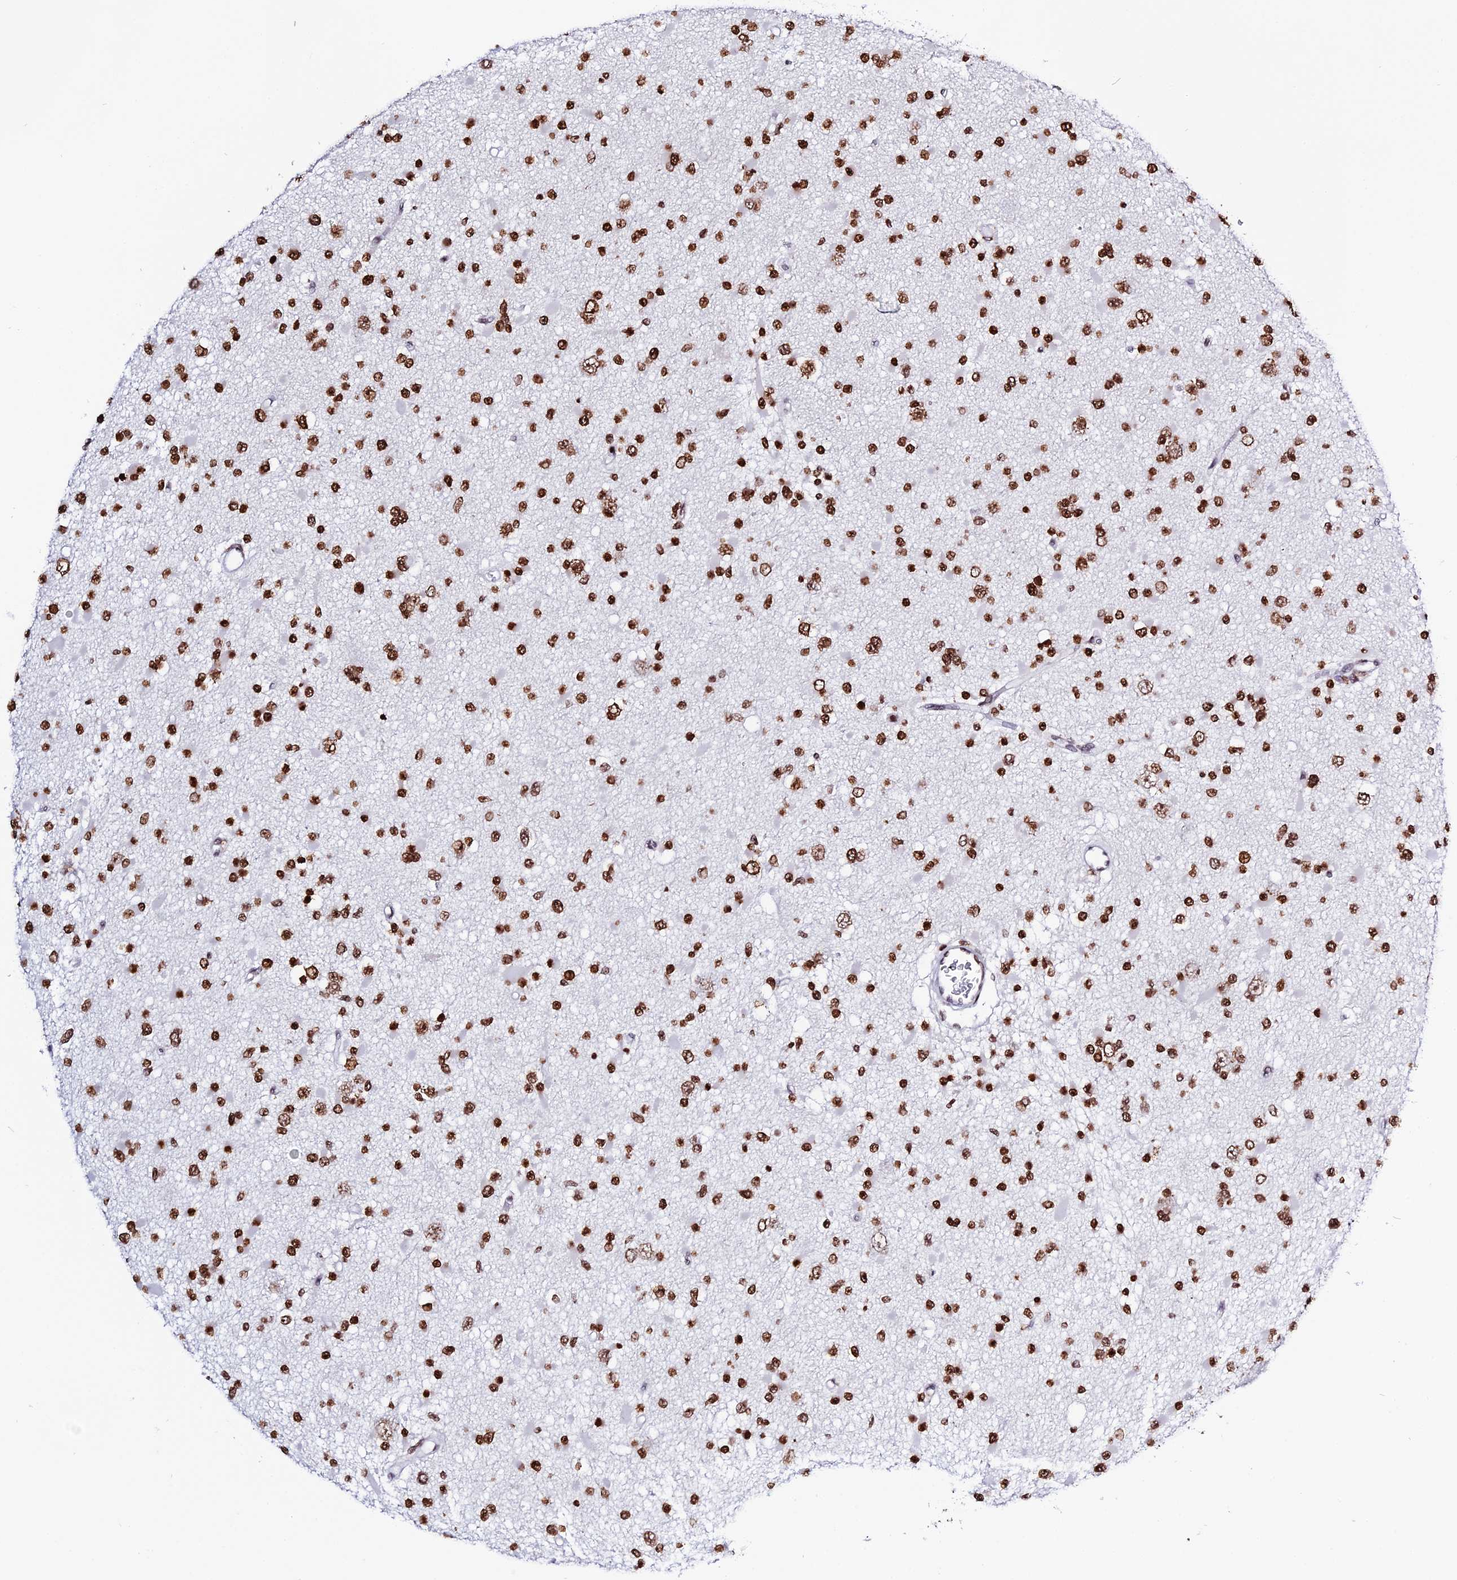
{"staining": {"intensity": "strong", "quantity": ">75%", "location": "nuclear"}, "tissue": "glioma", "cell_type": "Tumor cells", "image_type": "cancer", "snomed": [{"axis": "morphology", "description": "Glioma, malignant, Low grade"}, {"axis": "topography", "description": "Brain"}], "caption": "Malignant low-grade glioma was stained to show a protein in brown. There is high levels of strong nuclear staining in about >75% of tumor cells. The protein is shown in brown color, while the nuclei are stained blue.", "gene": "MACROH2A2", "patient": {"sex": "female", "age": 22}}